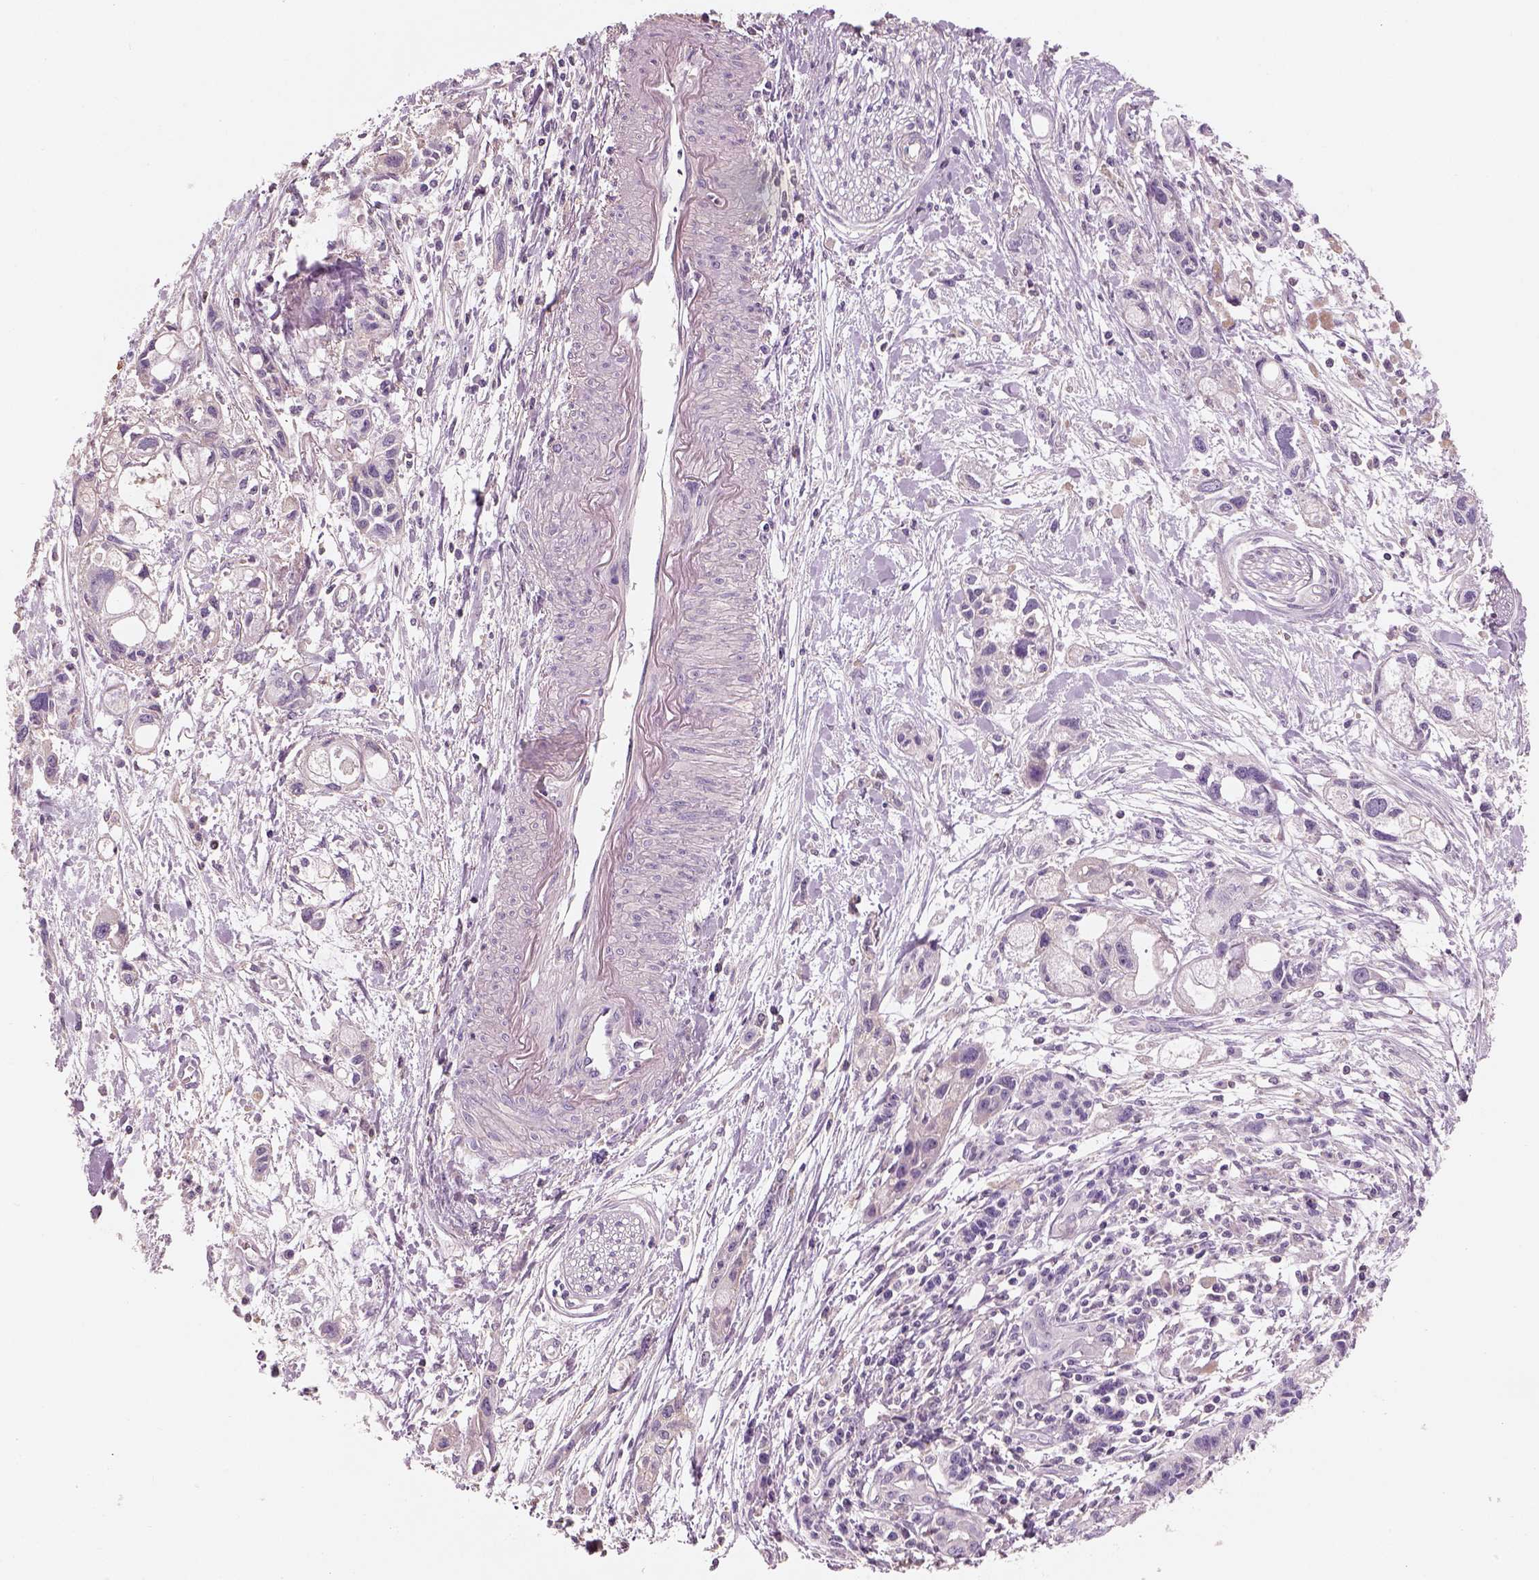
{"staining": {"intensity": "negative", "quantity": "none", "location": "none"}, "tissue": "pancreatic cancer", "cell_type": "Tumor cells", "image_type": "cancer", "snomed": [{"axis": "morphology", "description": "Adenocarcinoma, NOS"}, {"axis": "topography", "description": "Pancreas"}], "caption": "This photomicrograph is of pancreatic cancer (adenocarcinoma) stained with immunohistochemistry (IHC) to label a protein in brown with the nuclei are counter-stained blue. There is no expression in tumor cells.", "gene": "OTUD6A", "patient": {"sex": "female", "age": 61}}